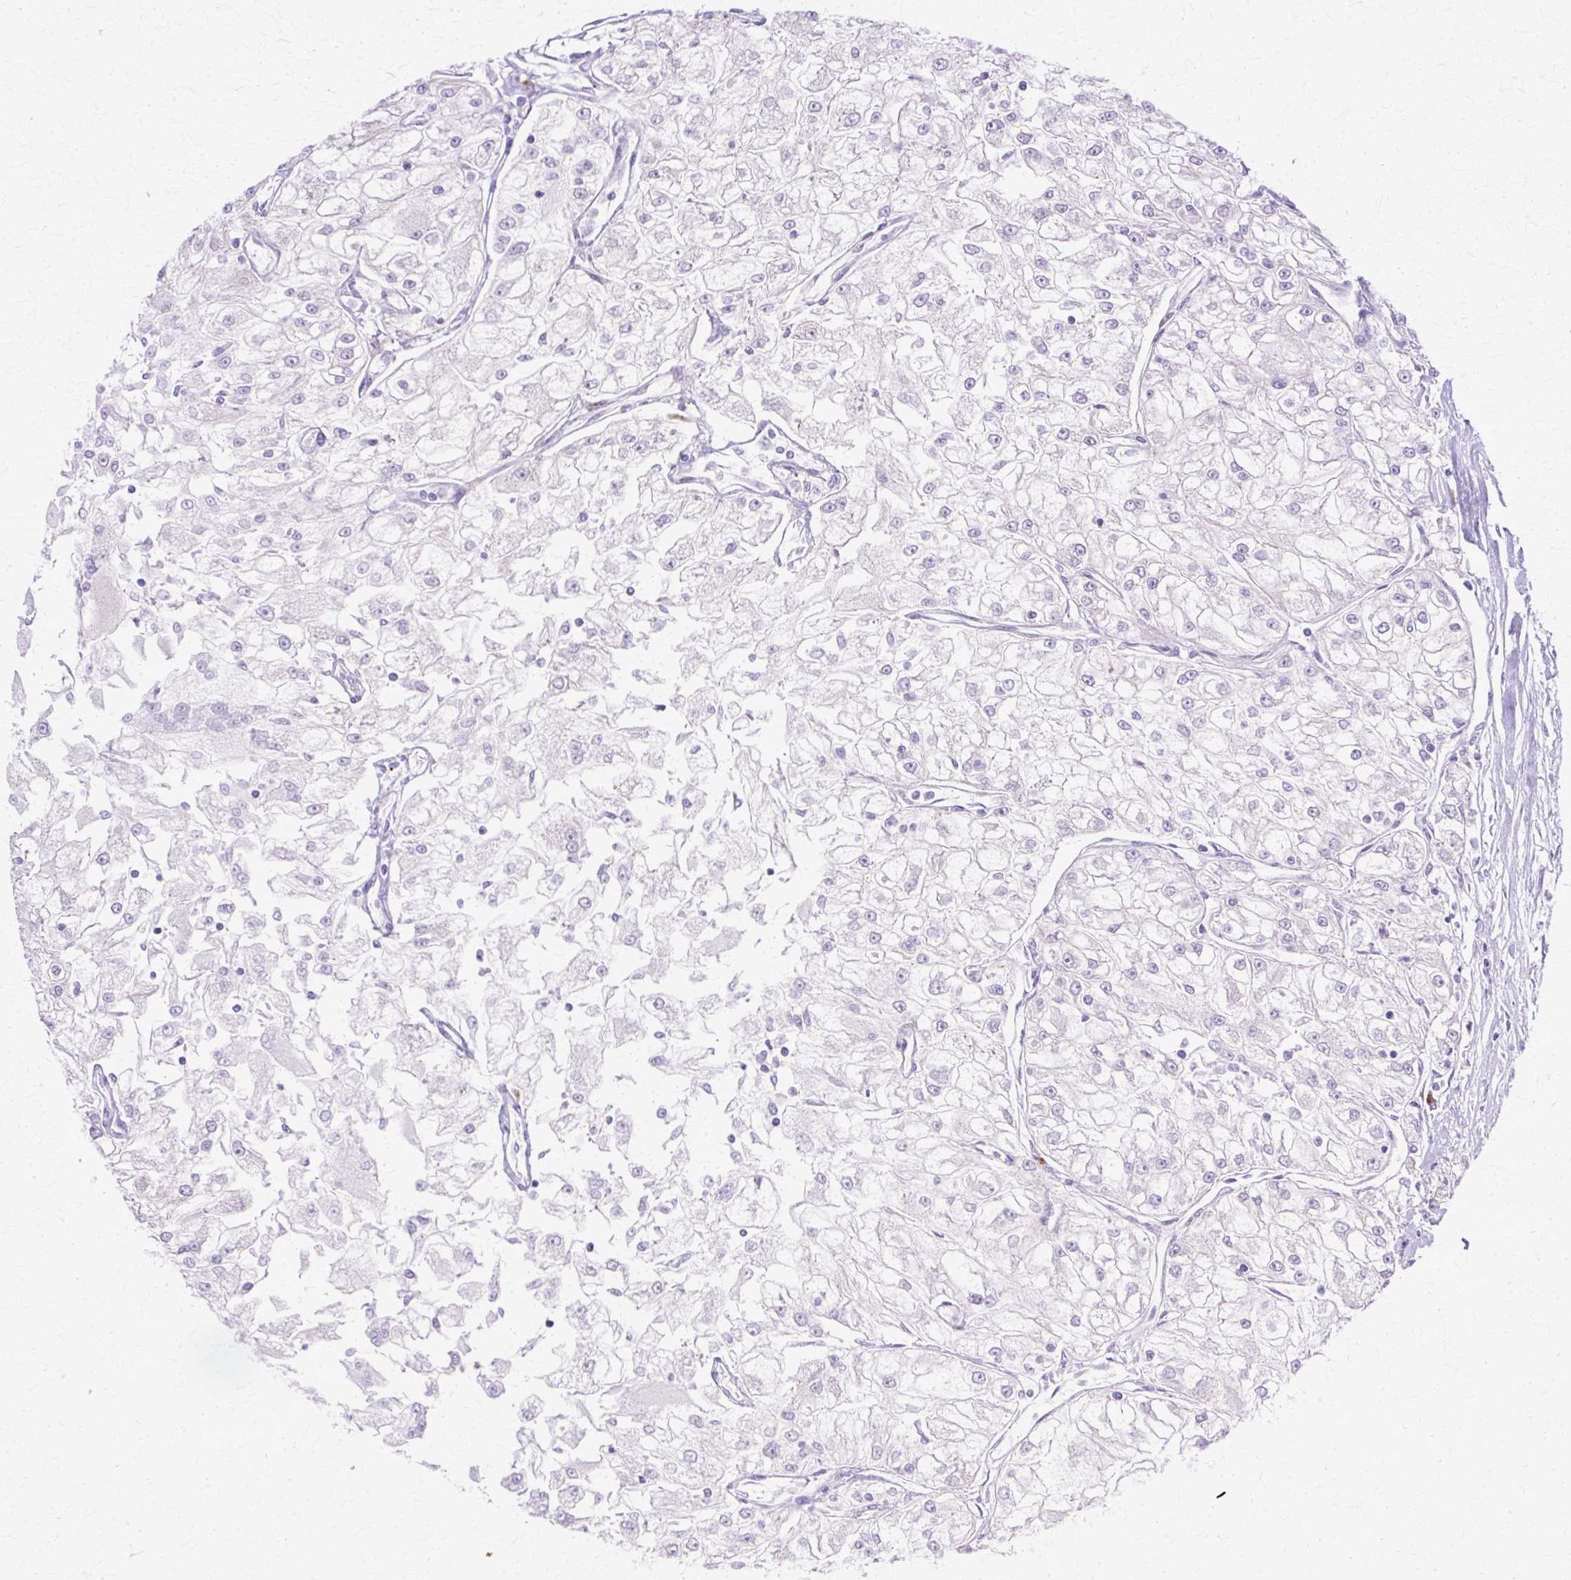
{"staining": {"intensity": "negative", "quantity": "none", "location": "none"}, "tissue": "renal cancer", "cell_type": "Tumor cells", "image_type": "cancer", "snomed": [{"axis": "morphology", "description": "Adenocarcinoma, NOS"}, {"axis": "topography", "description": "Kidney"}], "caption": "Tumor cells are negative for brown protein staining in adenocarcinoma (renal).", "gene": "TBC1D3G", "patient": {"sex": "female", "age": 72}}